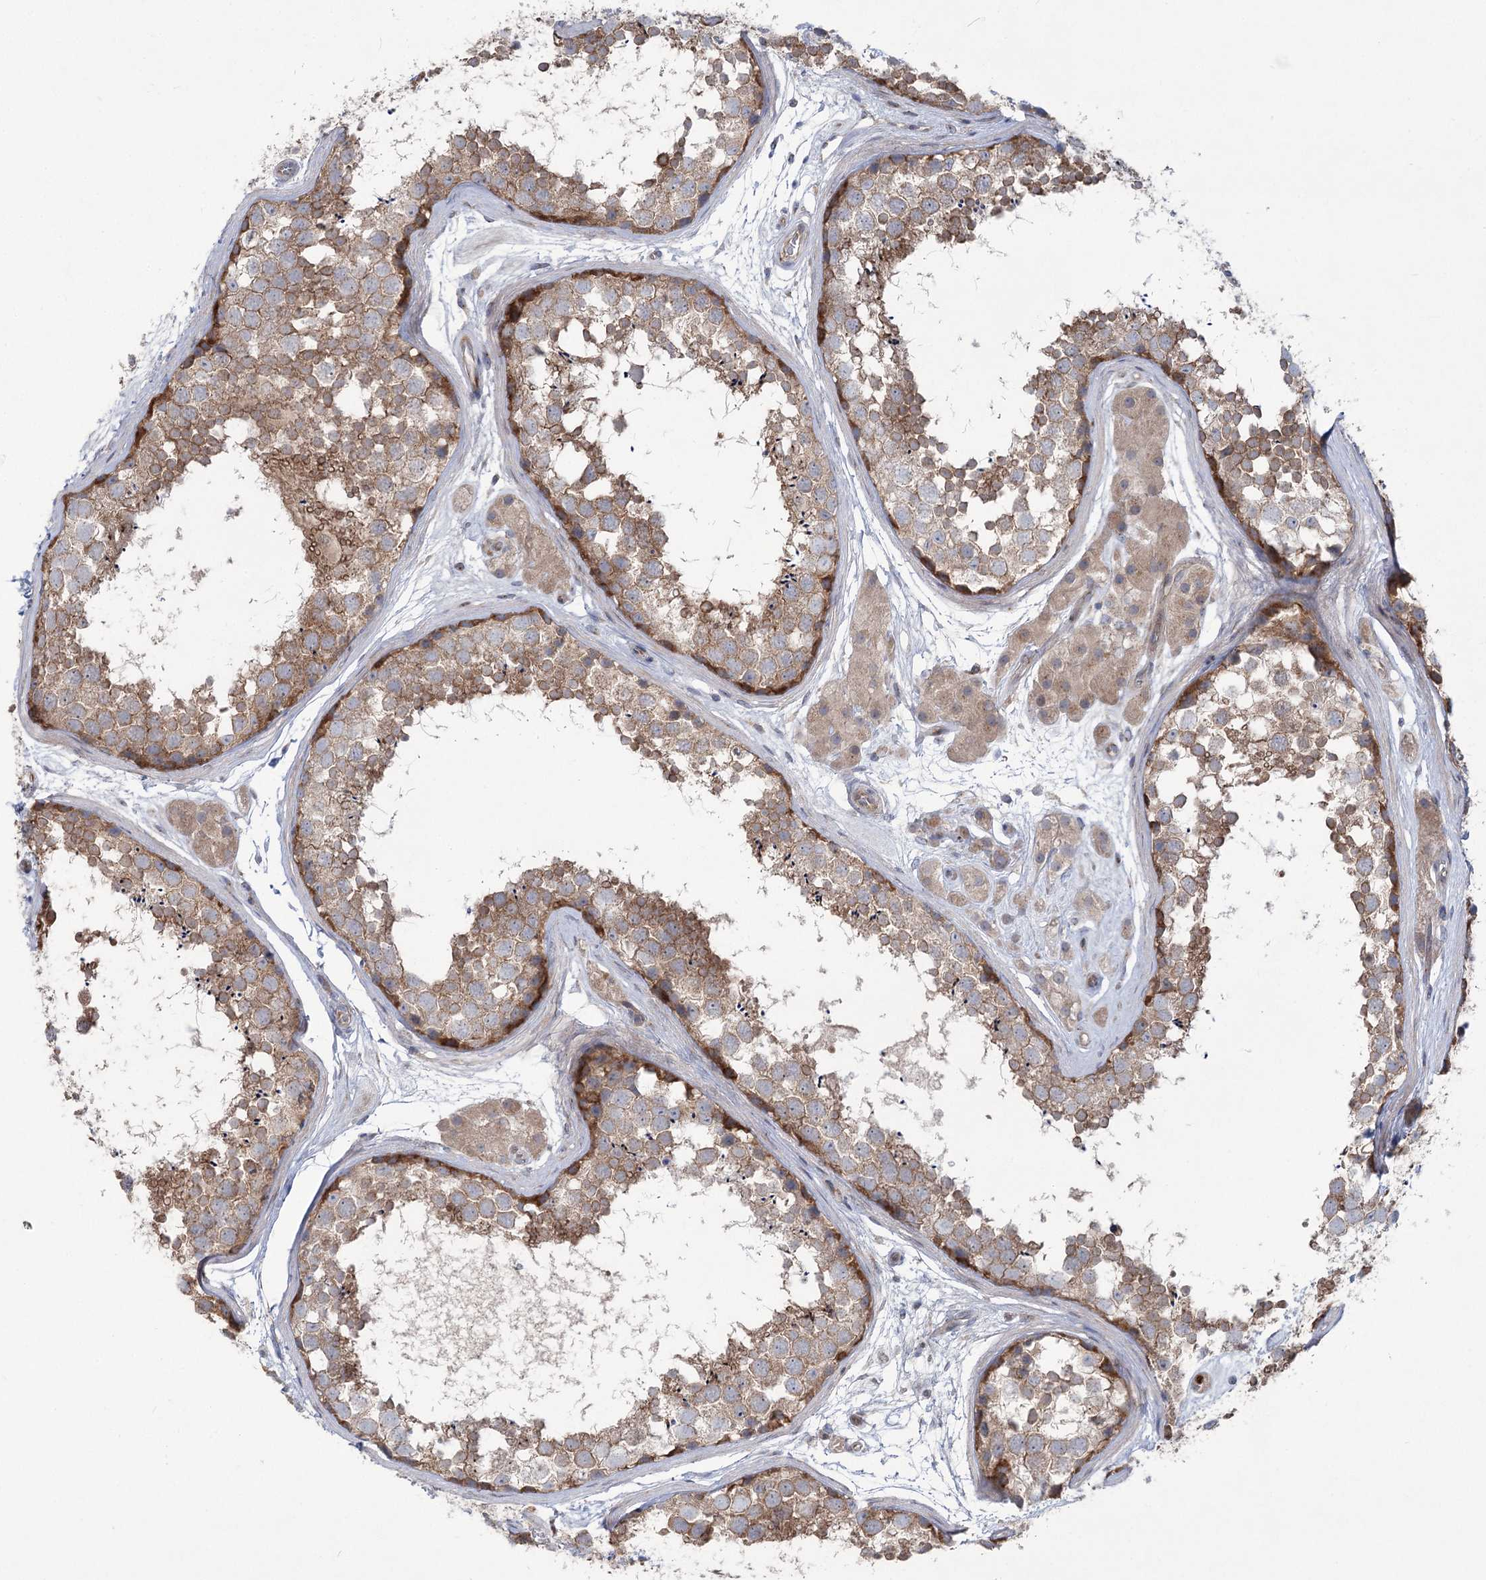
{"staining": {"intensity": "moderate", "quantity": ">75%", "location": "cytoplasmic/membranous"}, "tissue": "testis", "cell_type": "Cells in seminiferous ducts", "image_type": "normal", "snomed": [{"axis": "morphology", "description": "Normal tissue, NOS"}, {"axis": "topography", "description": "Testis"}], "caption": "Immunohistochemistry histopathology image of benign human testis stained for a protein (brown), which exhibits medium levels of moderate cytoplasmic/membranous positivity in about >75% of cells in seminiferous ducts.", "gene": "SCN11A", "patient": {"sex": "male", "age": 56}}